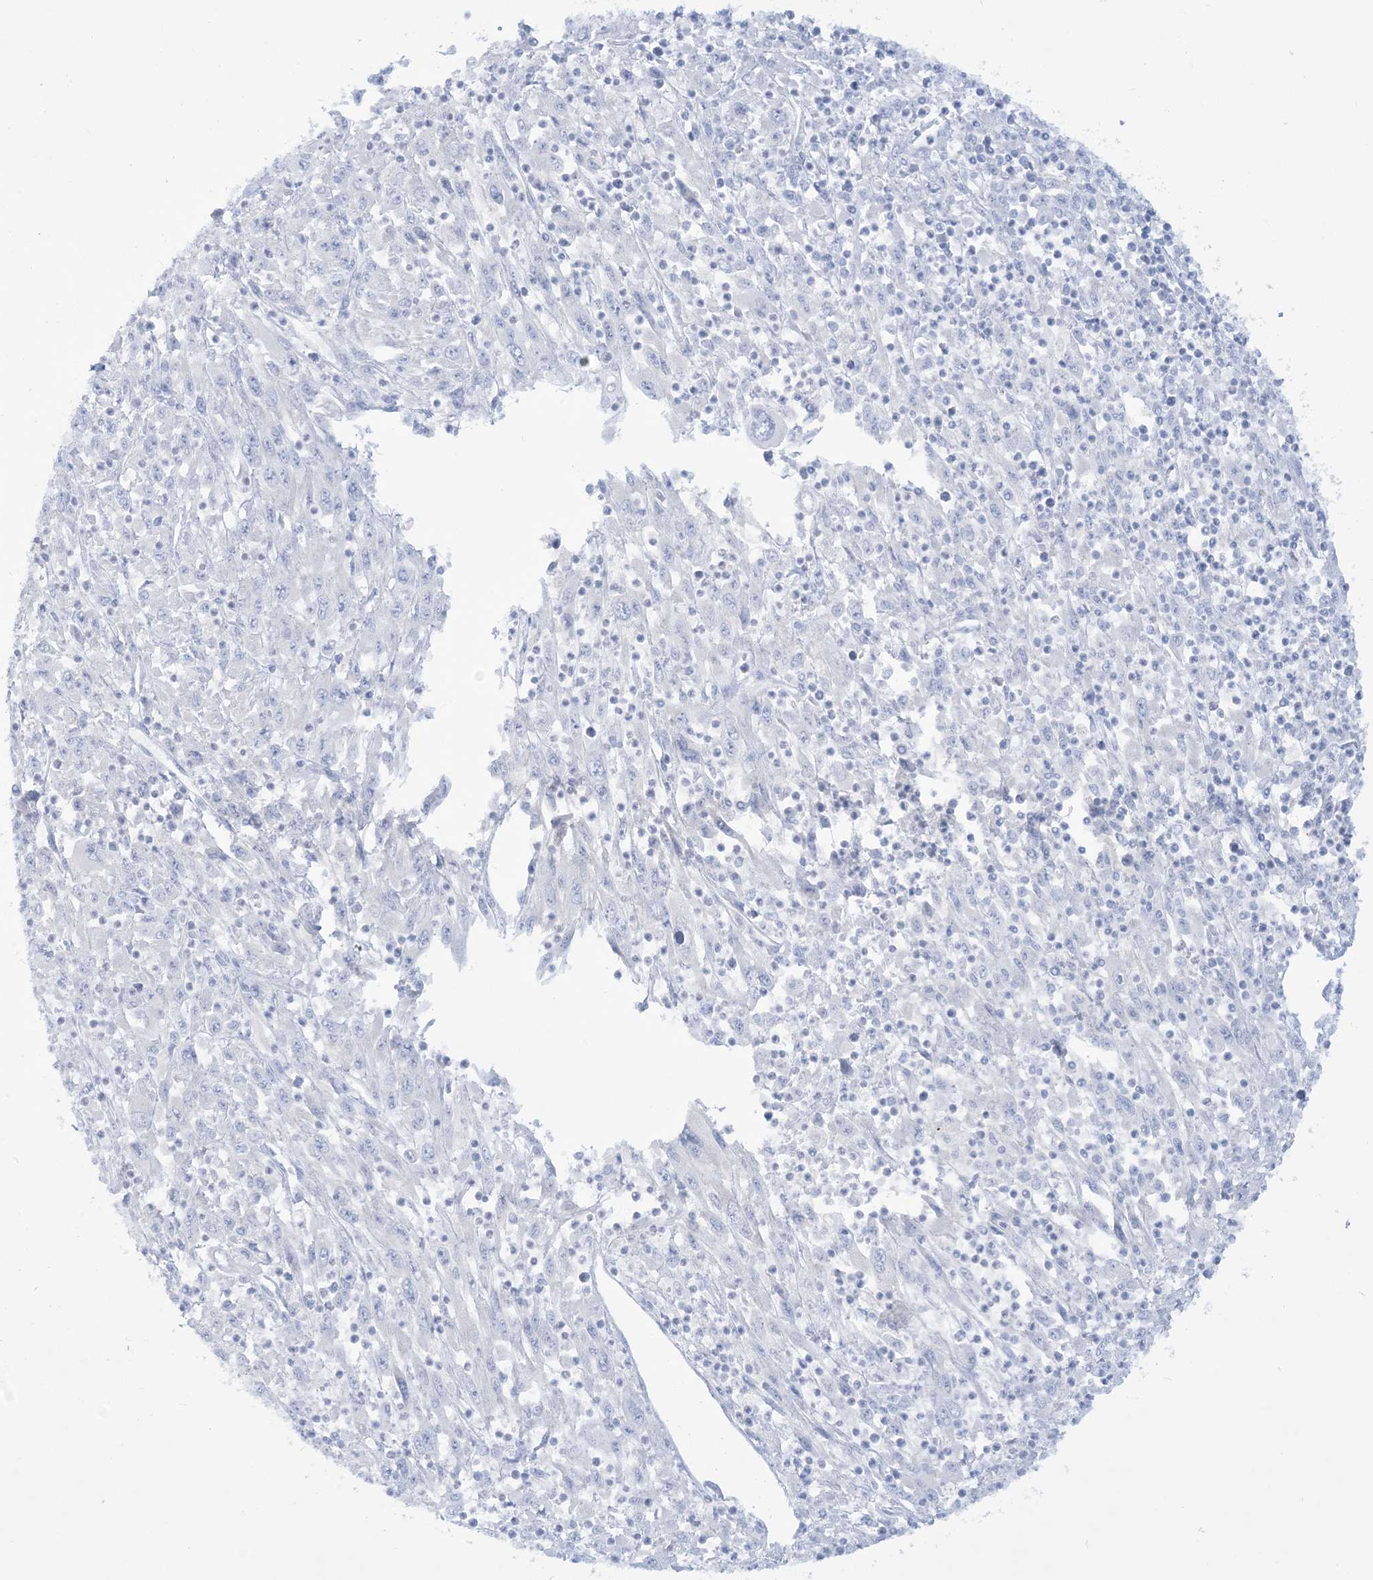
{"staining": {"intensity": "negative", "quantity": "none", "location": "none"}, "tissue": "melanoma", "cell_type": "Tumor cells", "image_type": "cancer", "snomed": [{"axis": "morphology", "description": "Malignant melanoma, Metastatic site"}, {"axis": "topography", "description": "Skin"}], "caption": "Melanoma stained for a protein using immunohistochemistry displays no expression tumor cells.", "gene": "MARS2", "patient": {"sex": "female", "age": 56}}